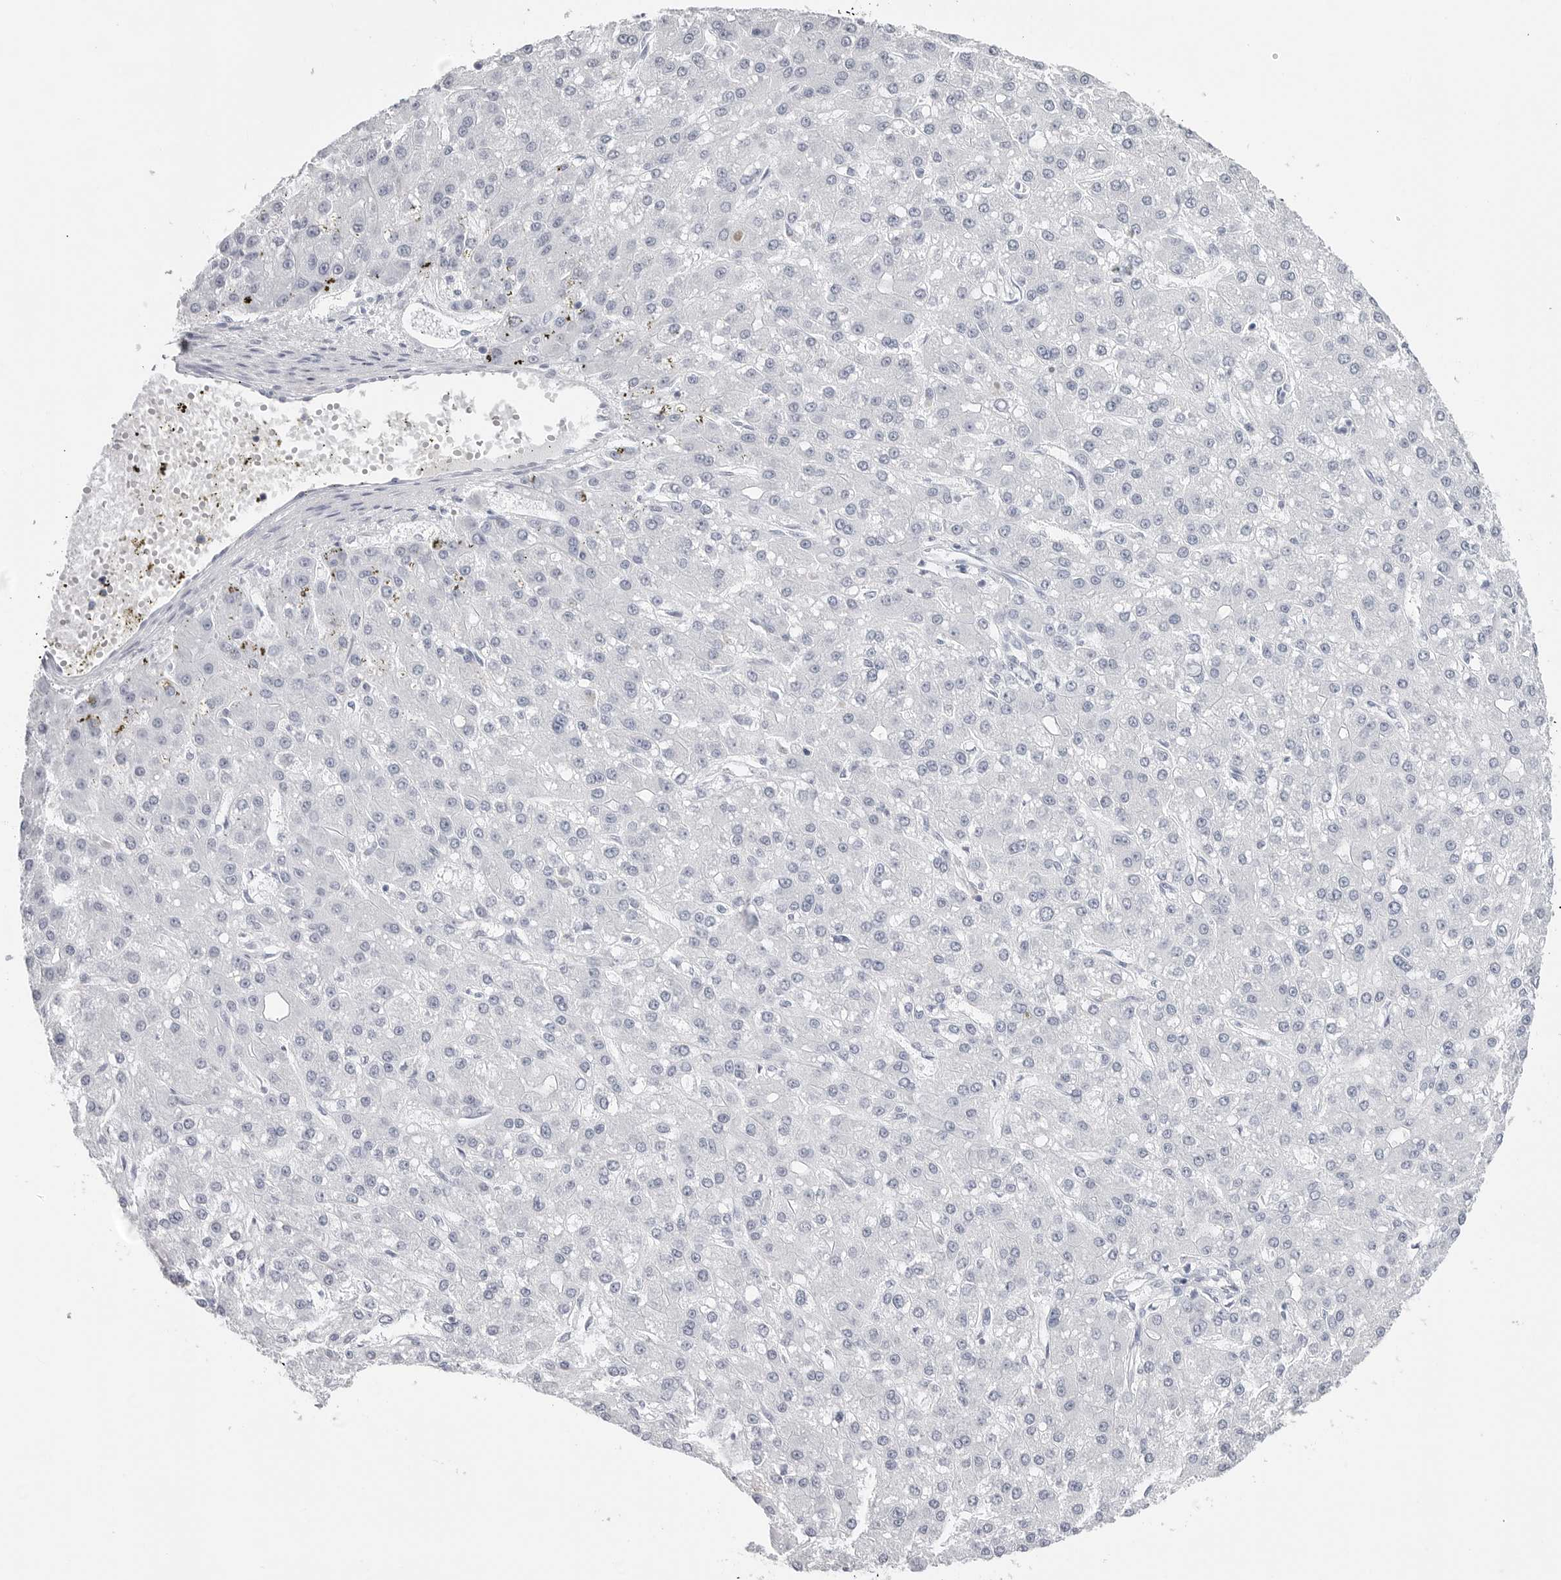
{"staining": {"intensity": "negative", "quantity": "none", "location": "none"}, "tissue": "liver cancer", "cell_type": "Tumor cells", "image_type": "cancer", "snomed": [{"axis": "morphology", "description": "Carcinoma, Hepatocellular, NOS"}, {"axis": "topography", "description": "Liver"}], "caption": "This photomicrograph is of liver cancer (hepatocellular carcinoma) stained with immunohistochemistry to label a protein in brown with the nuclei are counter-stained blue. There is no staining in tumor cells.", "gene": "CST2", "patient": {"sex": "male", "age": 67}}